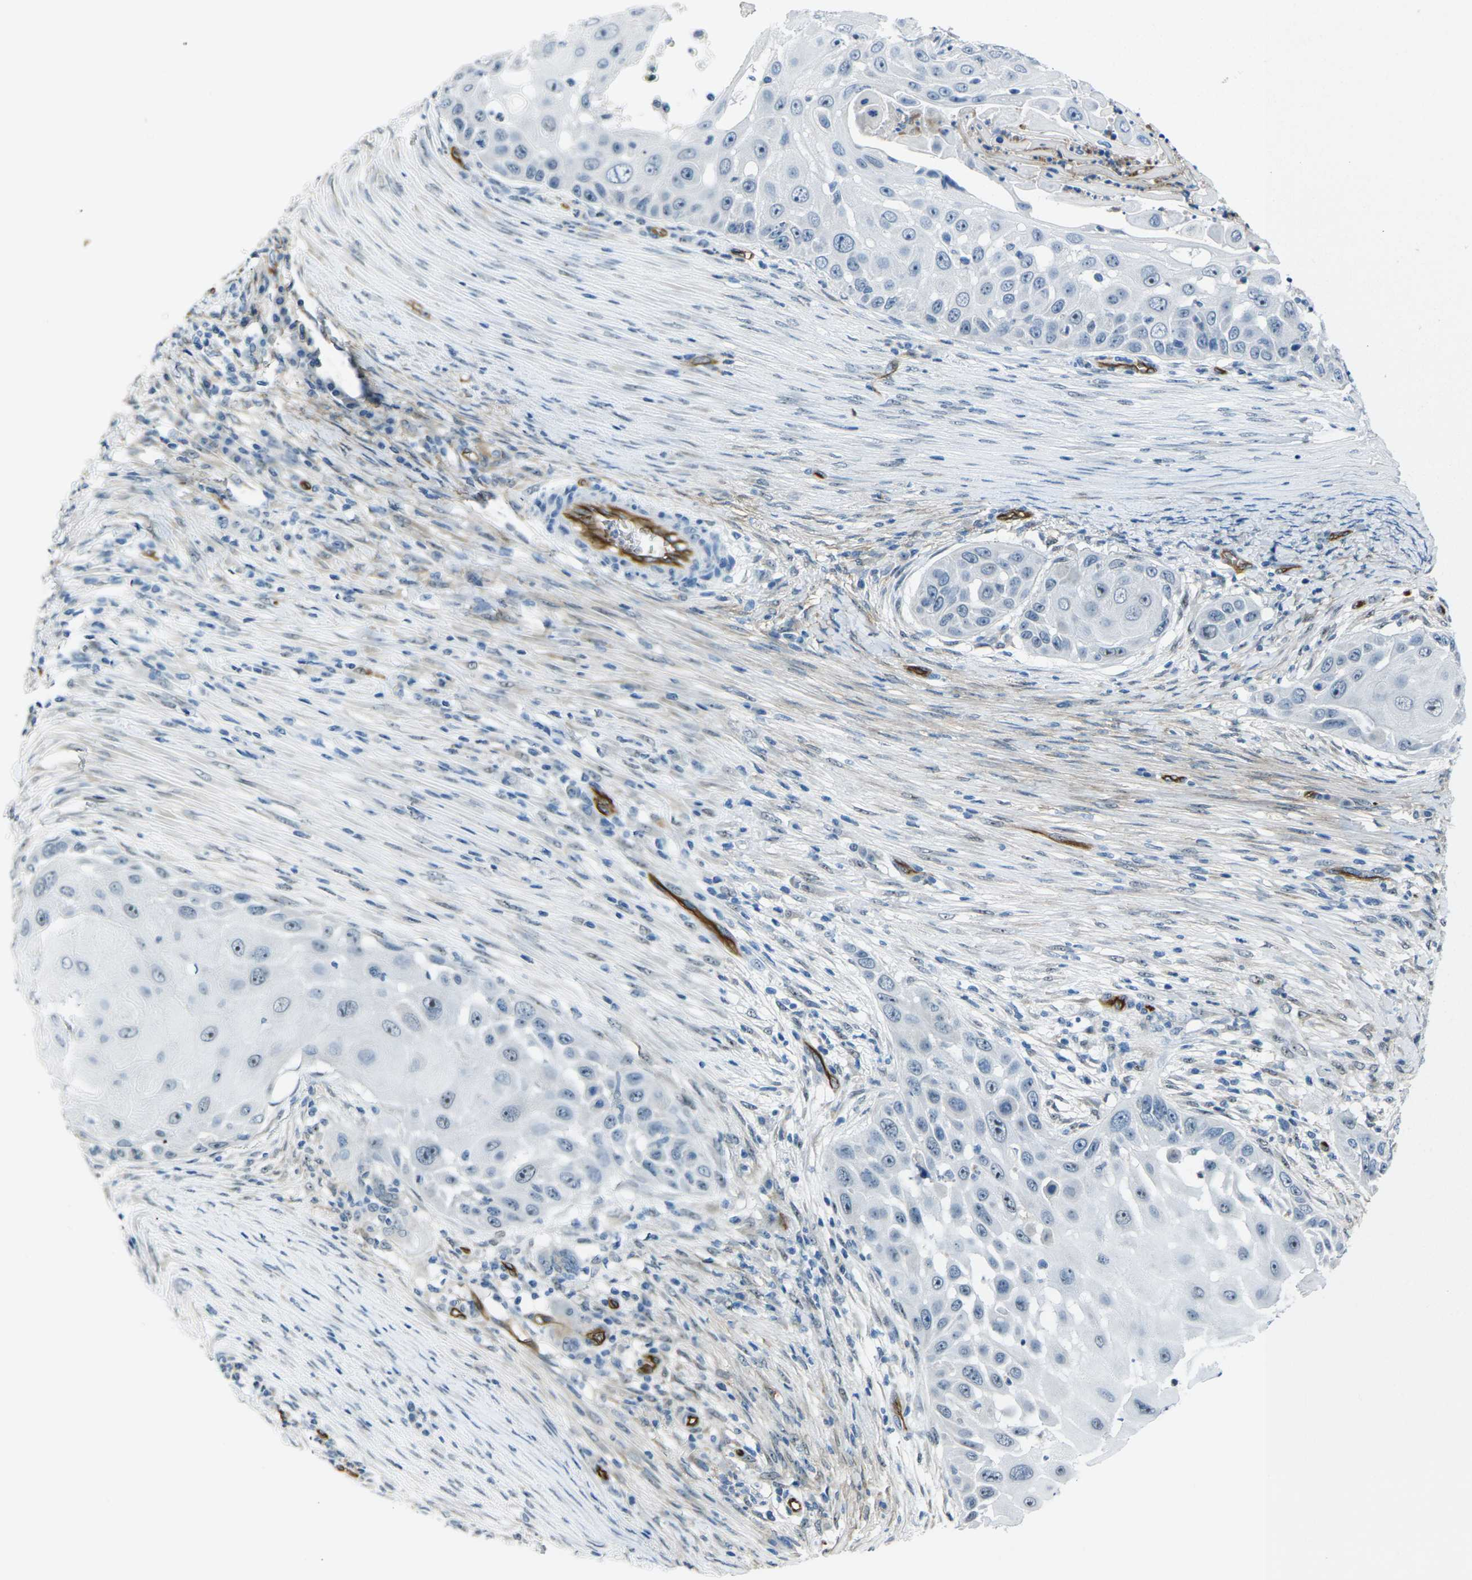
{"staining": {"intensity": "negative", "quantity": "none", "location": "none"}, "tissue": "skin cancer", "cell_type": "Tumor cells", "image_type": "cancer", "snomed": [{"axis": "morphology", "description": "Squamous cell carcinoma, NOS"}, {"axis": "topography", "description": "Skin"}], "caption": "DAB immunohistochemical staining of human squamous cell carcinoma (skin) shows no significant staining in tumor cells.", "gene": "HSPA12B", "patient": {"sex": "female", "age": 44}}